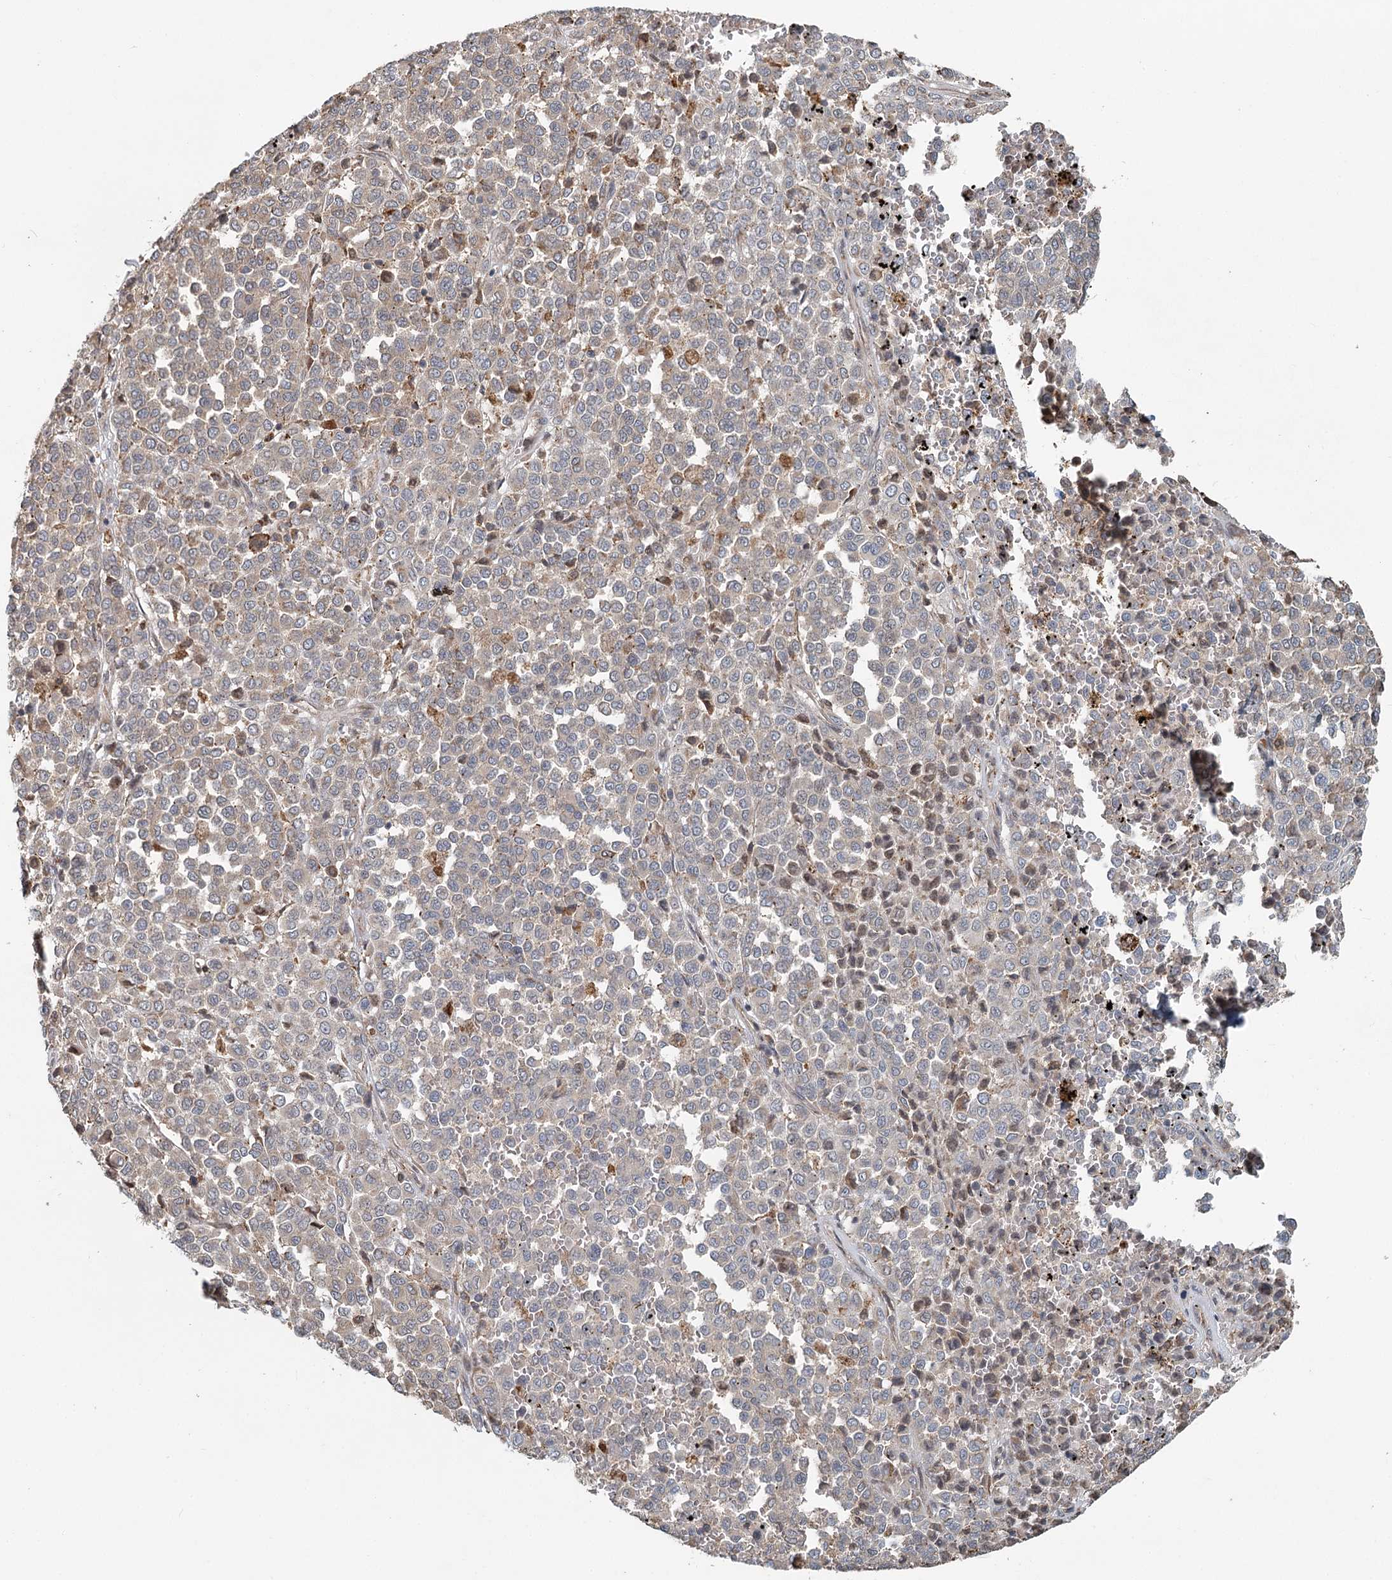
{"staining": {"intensity": "weak", "quantity": "<25%", "location": "cytoplasmic/membranous"}, "tissue": "melanoma", "cell_type": "Tumor cells", "image_type": "cancer", "snomed": [{"axis": "morphology", "description": "Malignant melanoma, Metastatic site"}, {"axis": "topography", "description": "Pancreas"}], "caption": "Tumor cells are negative for brown protein staining in melanoma.", "gene": "RNF111", "patient": {"sex": "female", "age": 30}}